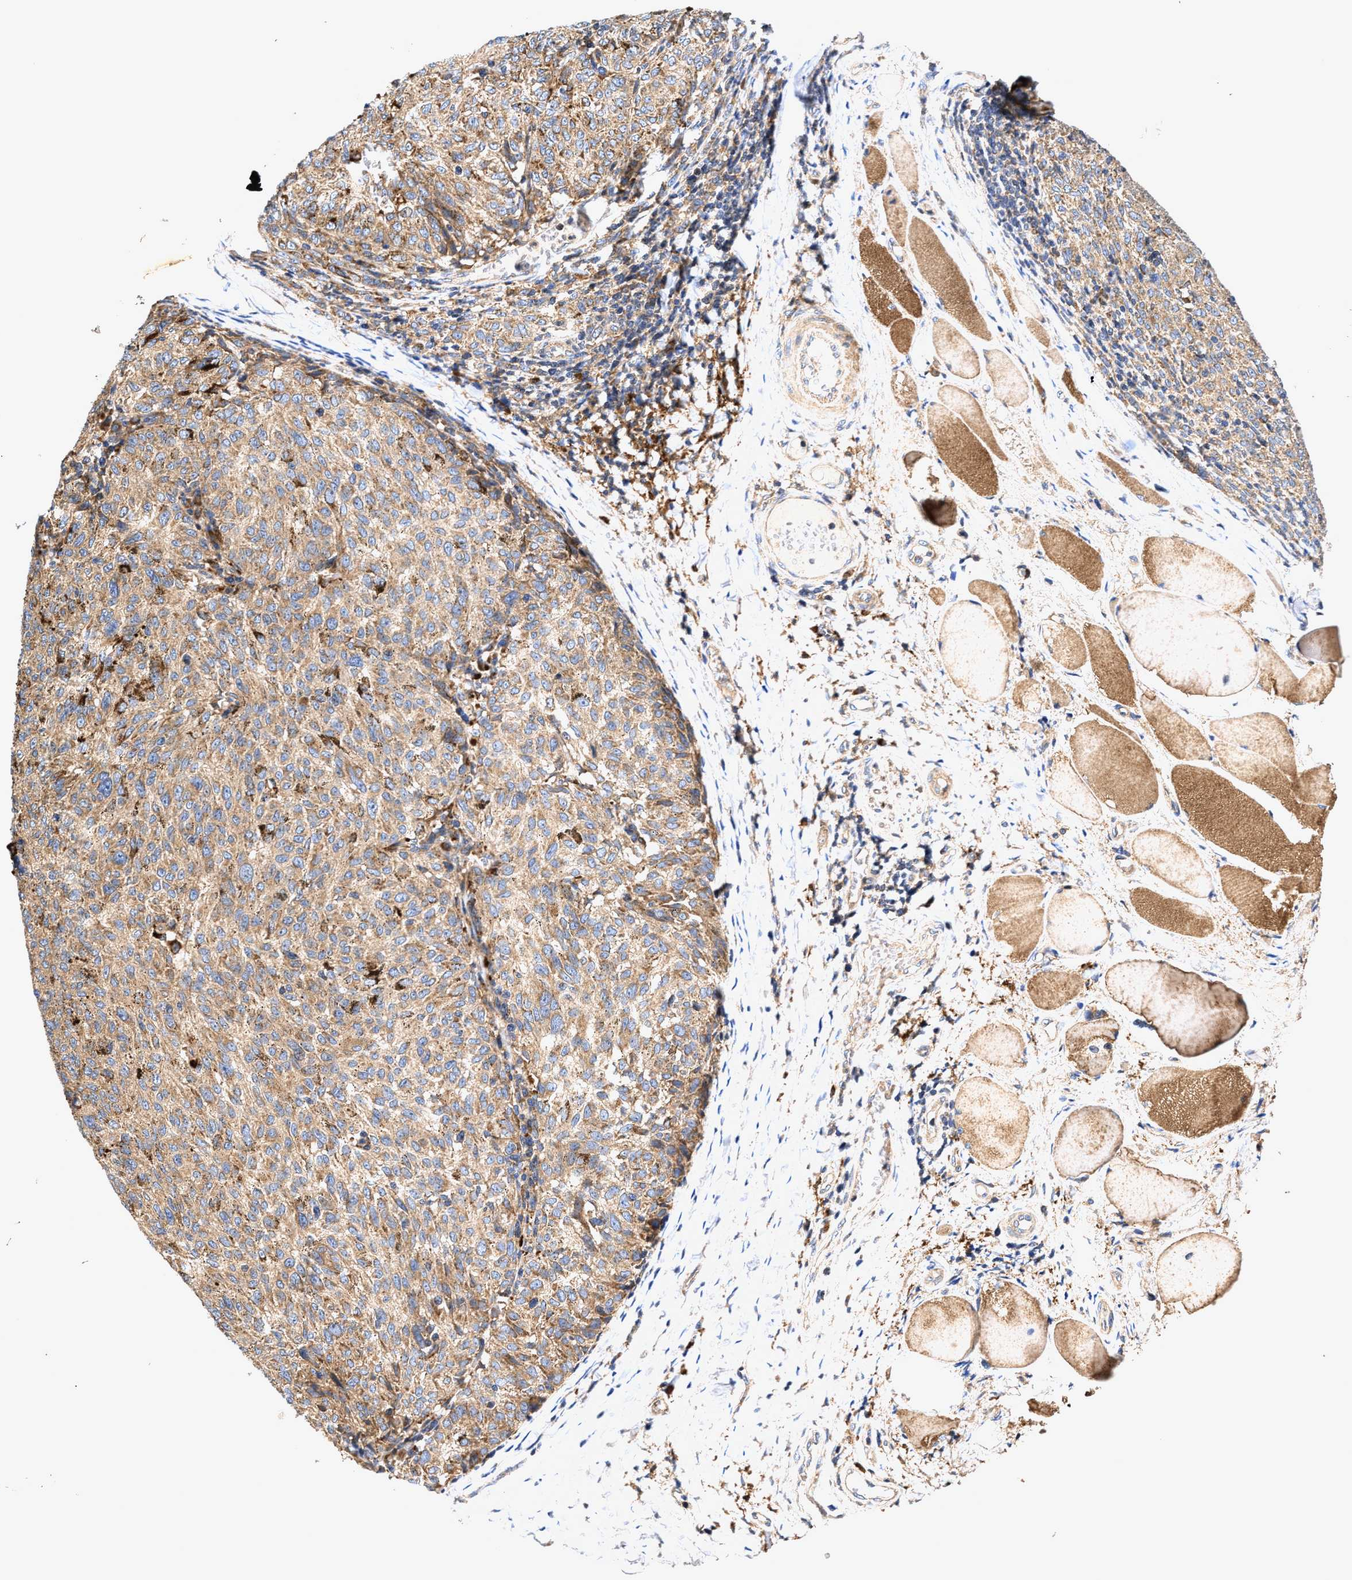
{"staining": {"intensity": "moderate", "quantity": ">75%", "location": "cytoplasmic/membranous"}, "tissue": "melanoma", "cell_type": "Tumor cells", "image_type": "cancer", "snomed": [{"axis": "morphology", "description": "Malignant melanoma, NOS"}, {"axis": "topography", "description": "Skin"}], "caption": "Malignant melanoma tissue displays moderate cytoplasmic/membranous expression in about >75% of tumor cells, visualized by immunohistochemistry.", "gene": "EFNA4", "patient": {"sex": "female", "age": 72}}